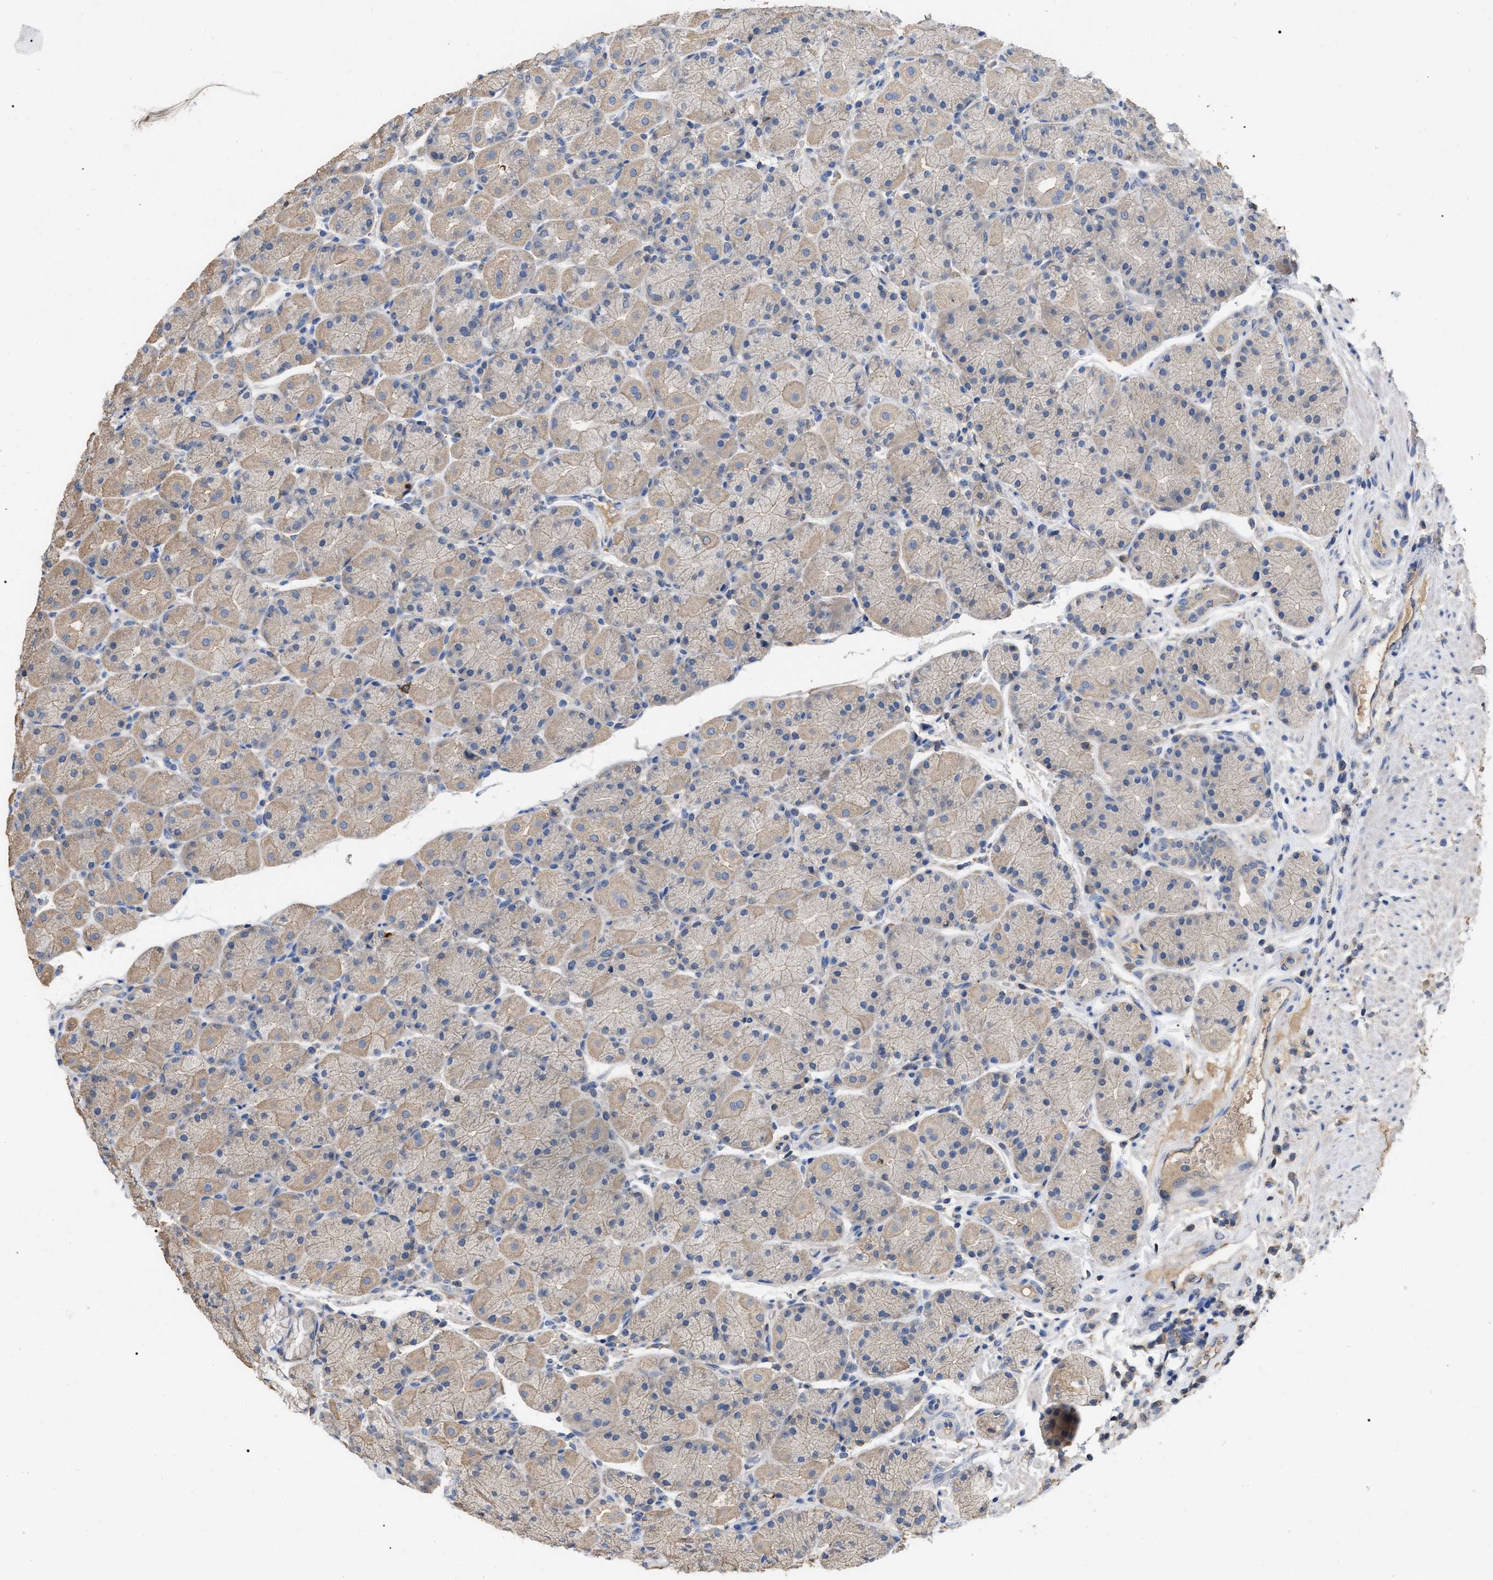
{"staining": {"intensity": "weak", "quantity": ">75%", "location": "cytoplasmic/membranous"}, "tissue": "stomach", "cell_type": "Glandular cells", "image_type": "normal", "snomed": [{"axis": "morphology", "description": "Normal tissue, NOS"}, {"axis": "morphology", "description": "Carcinoid, malignant, NOS"}, {"axis": "topography", "description": "Stomach, upper"}], "caption": "Weak cytoplasmic/membranous staining for a protein is seen in approximately >75% of glandular cells of normal stomach using IHC.", "gene": "GPR179", "patient": {"sex": "male", "age": 39}}